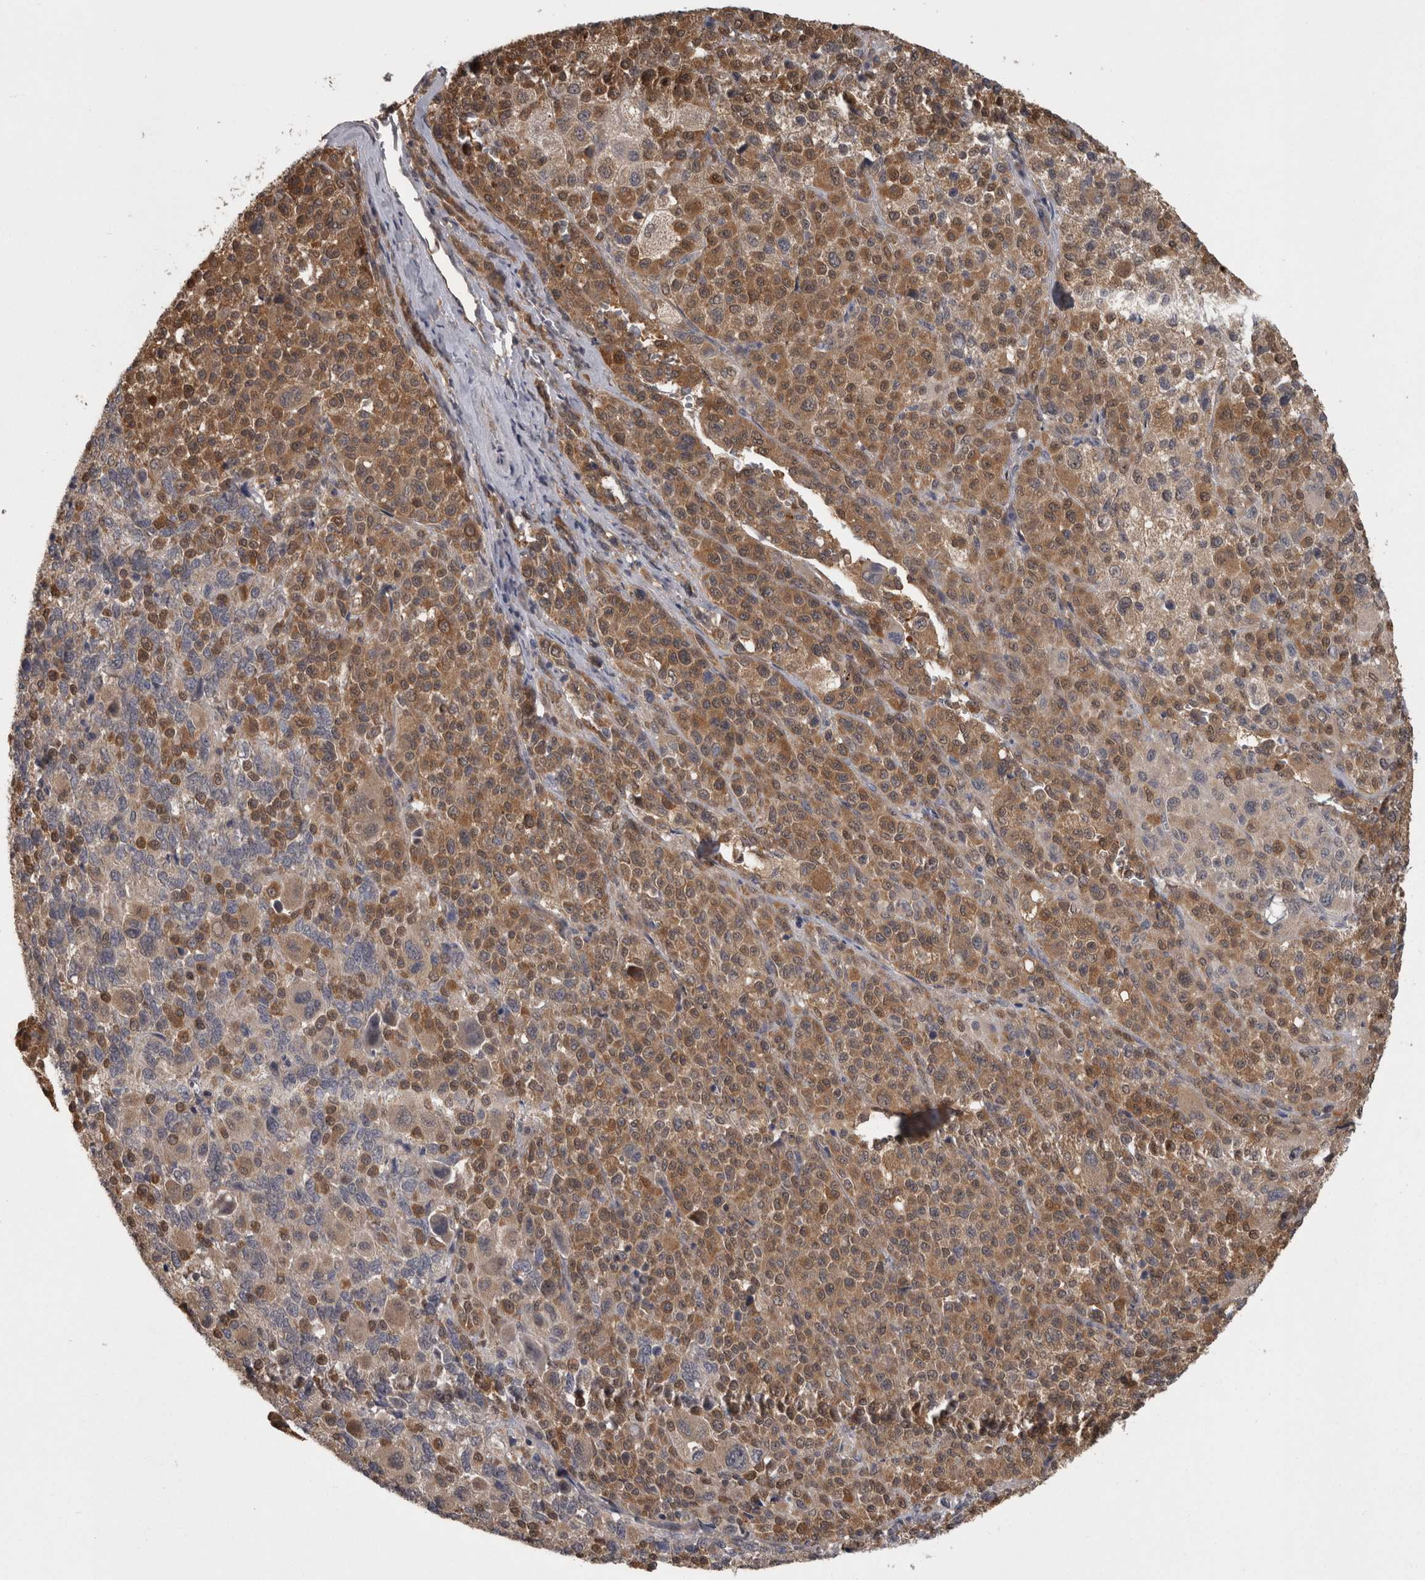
{"staining": {"intensity": "moderate", "quantity": ">75%", "location": "cytoplasmic/membranous"}, "tissue": "melanoma", "cell_type": "Tumor cells", "image_type": "cancer", "snomed": [{"axis": "morphology", "description": "Malignant melanoma, Metastatic site"}, {"axis": "topography", "description": "Skin"}], "caption": "Human melanoma stained with a protein marker exhibits moderate staining in tumor cells.", "gene": "APRT", "patient": {"sex": "female", "age": 74}}